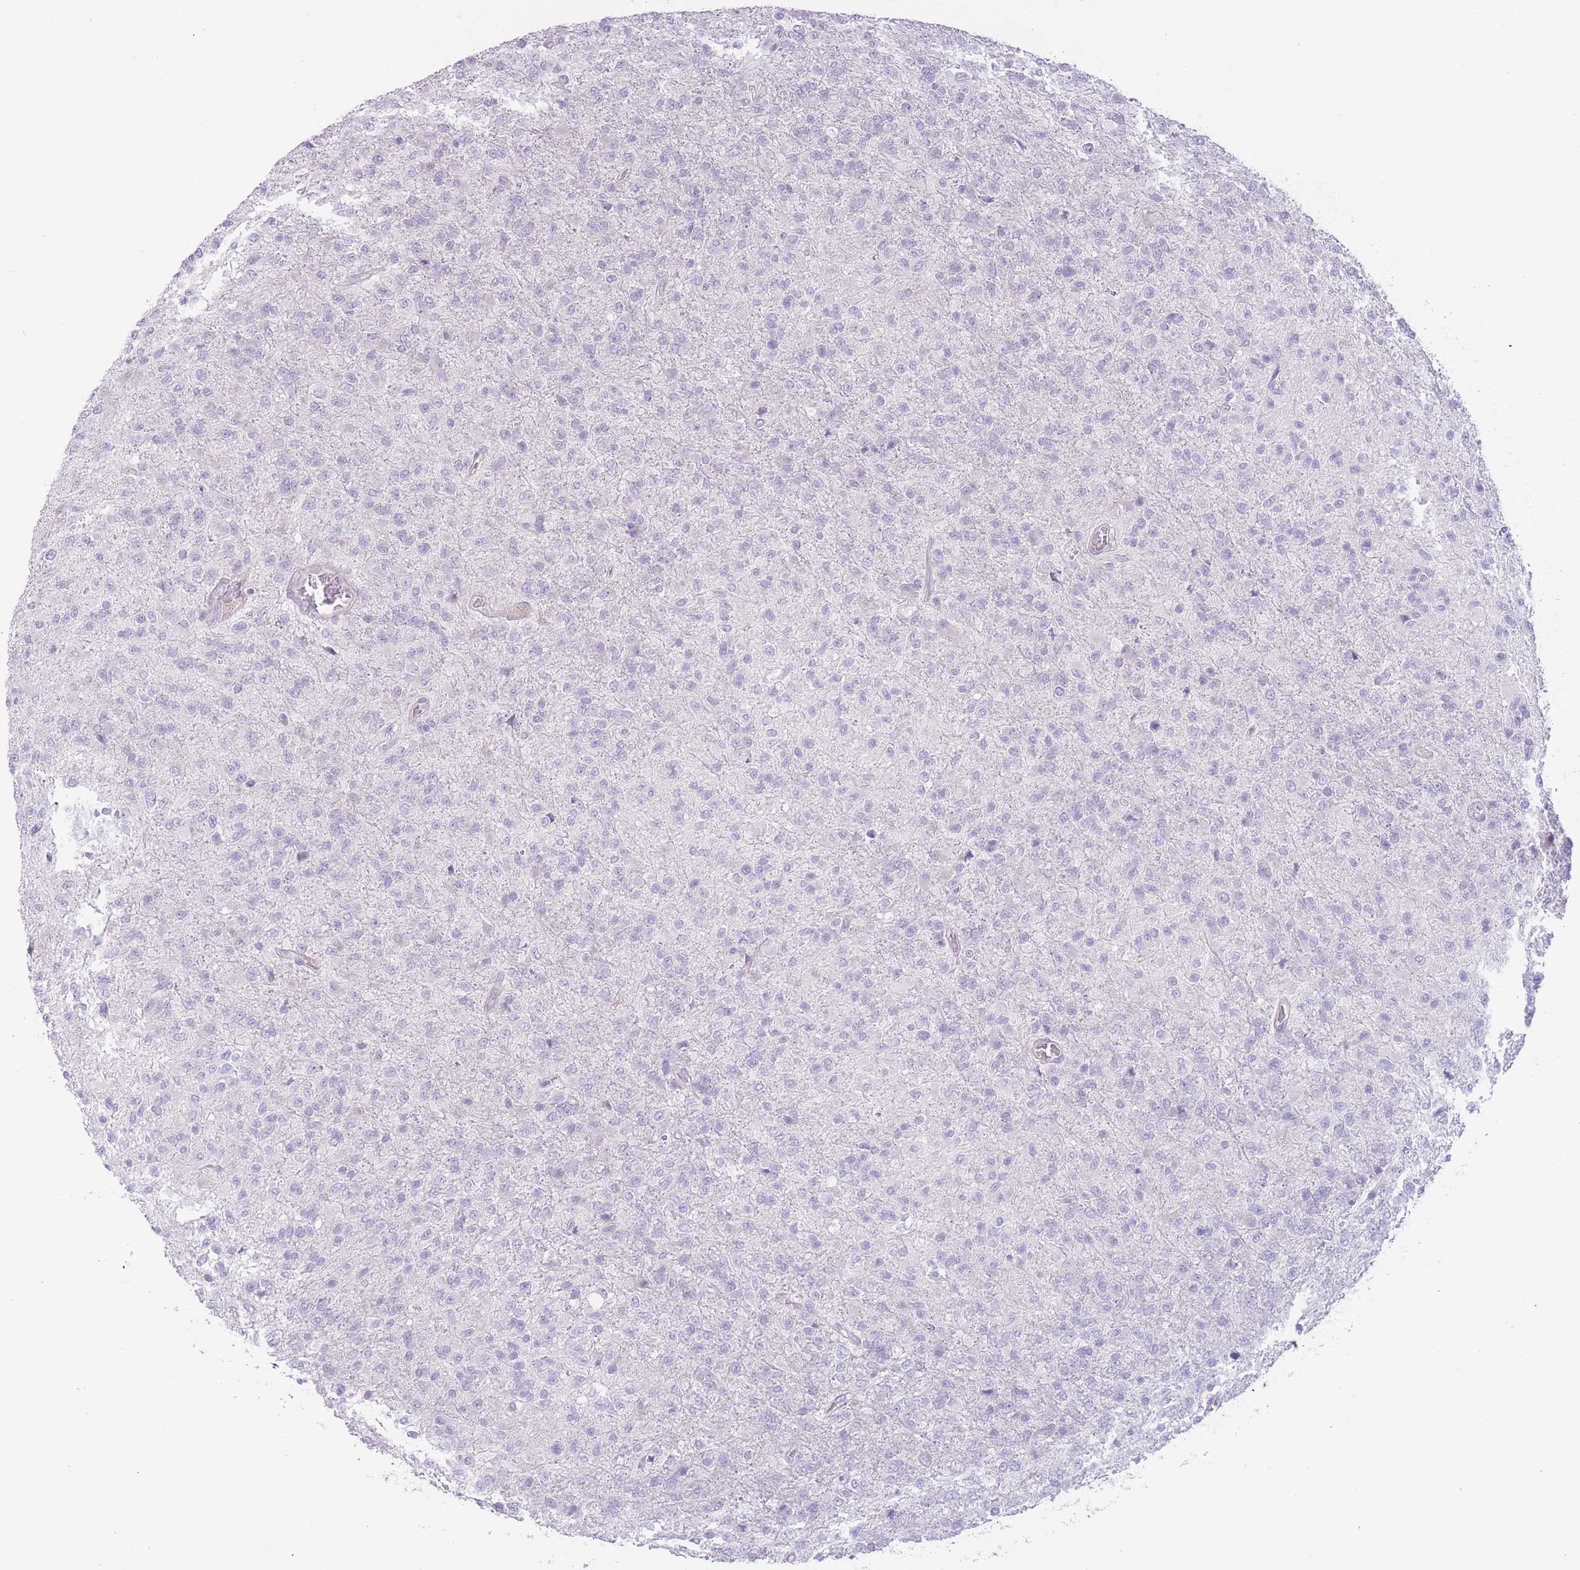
{"staining": {"intensity": "negative", "quantity": "none", "location": "none"}, "tissue": "glioma", "cell_type": "Tumor cells", "image_type": "cancer", "snomed": [{"axis": "morphology", "description": "Glioma, malignant, High grade"}, {"axis": "topography", "description": "Brain"}], "caption": "An IHC micrograph of high-grade glioma (malignant) is shown. There is no staining in tumor cells of high-grade glioma (malignant).", "gene": "BHLHA15", "patient": {"sex": "female", "age": 74}}